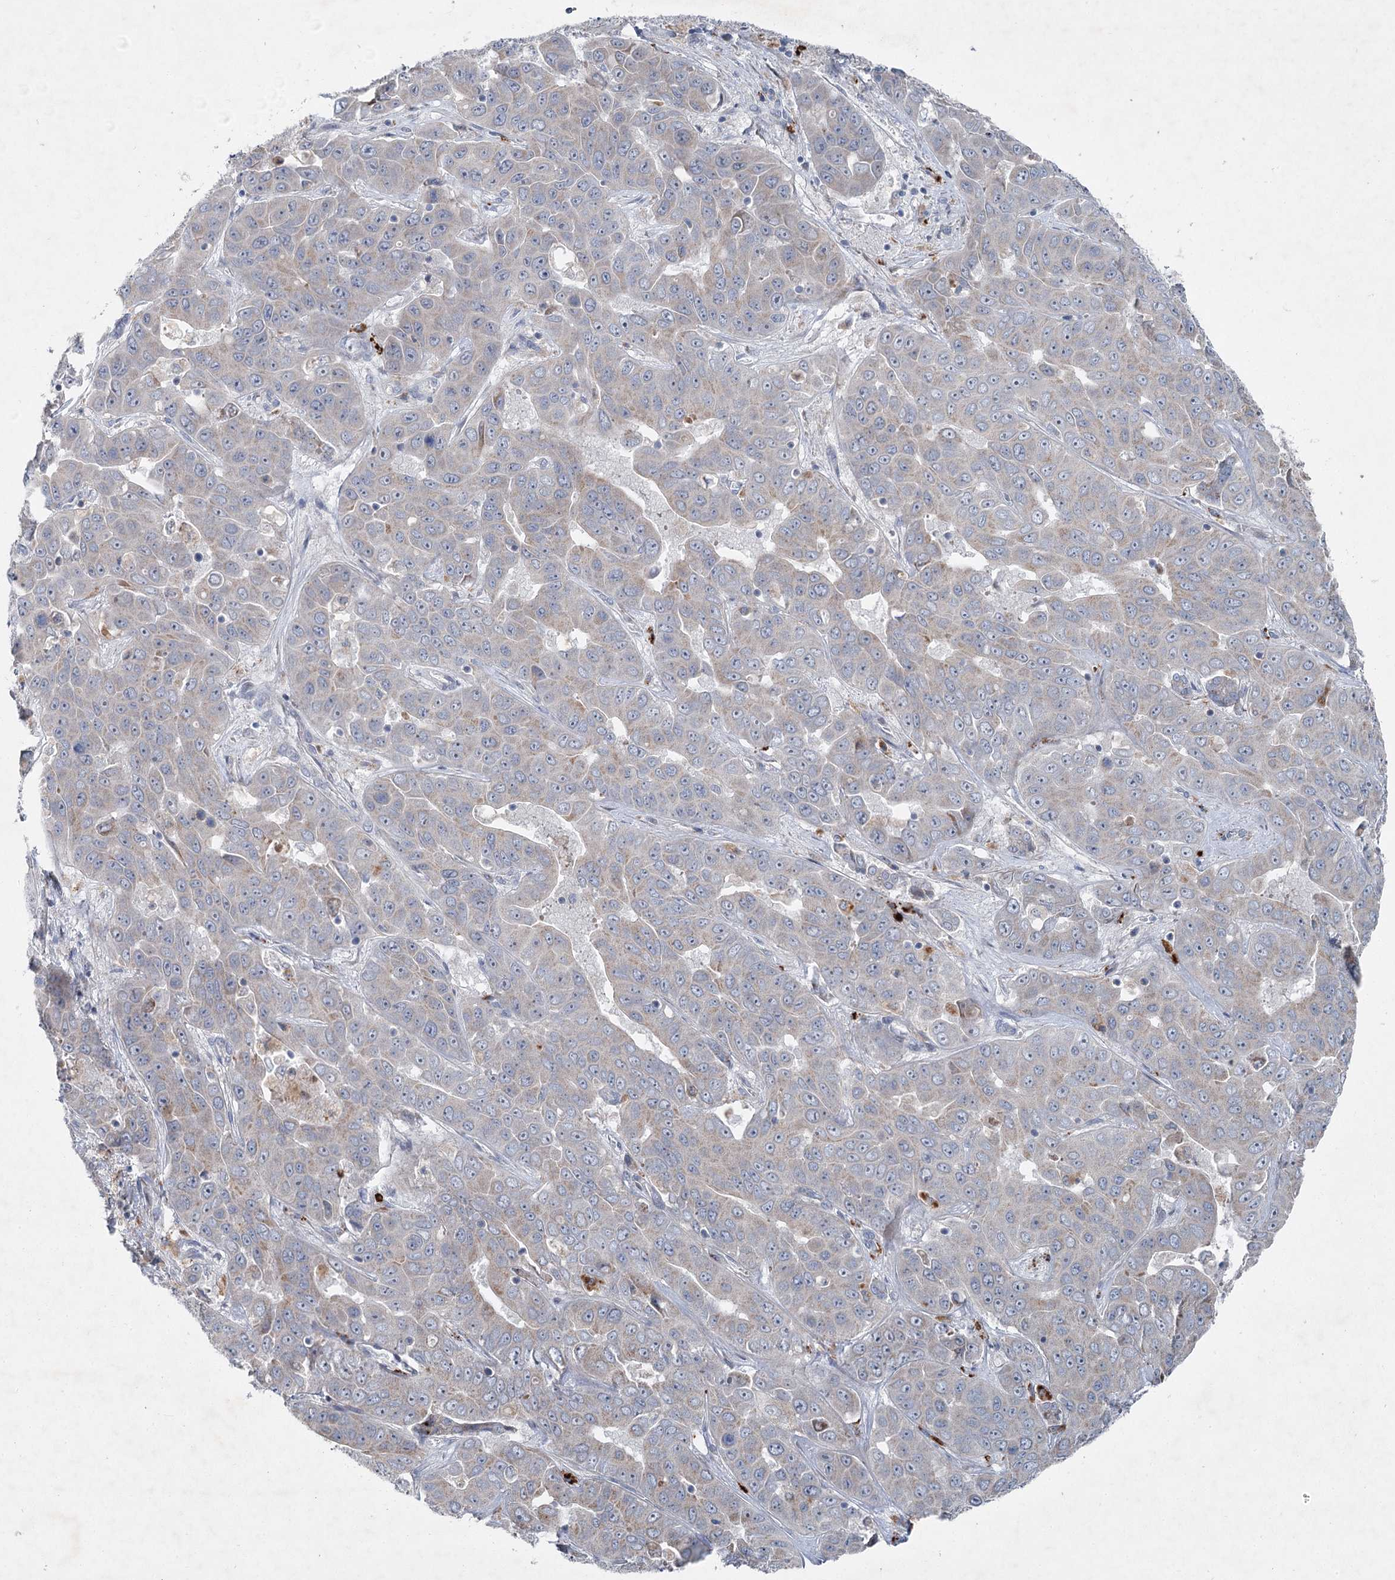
{"staining": {"intensity": "negative", "quantity": "none", "location": "none"}, "tissue": "liver cancer", "cell_type": "Tumor cells", "image_type": "cancer", "snomed": [{"axis": "morphology", "description": "Cholangiocarcinoma"}, {"axis": "topography", "description": "Liver"}], "caption": "Tumor cells show no significant positivity in liver cholangiocarcinoma.", "gene": "PLA2G12A", "patient": {"sex": "female", "age": 52}}